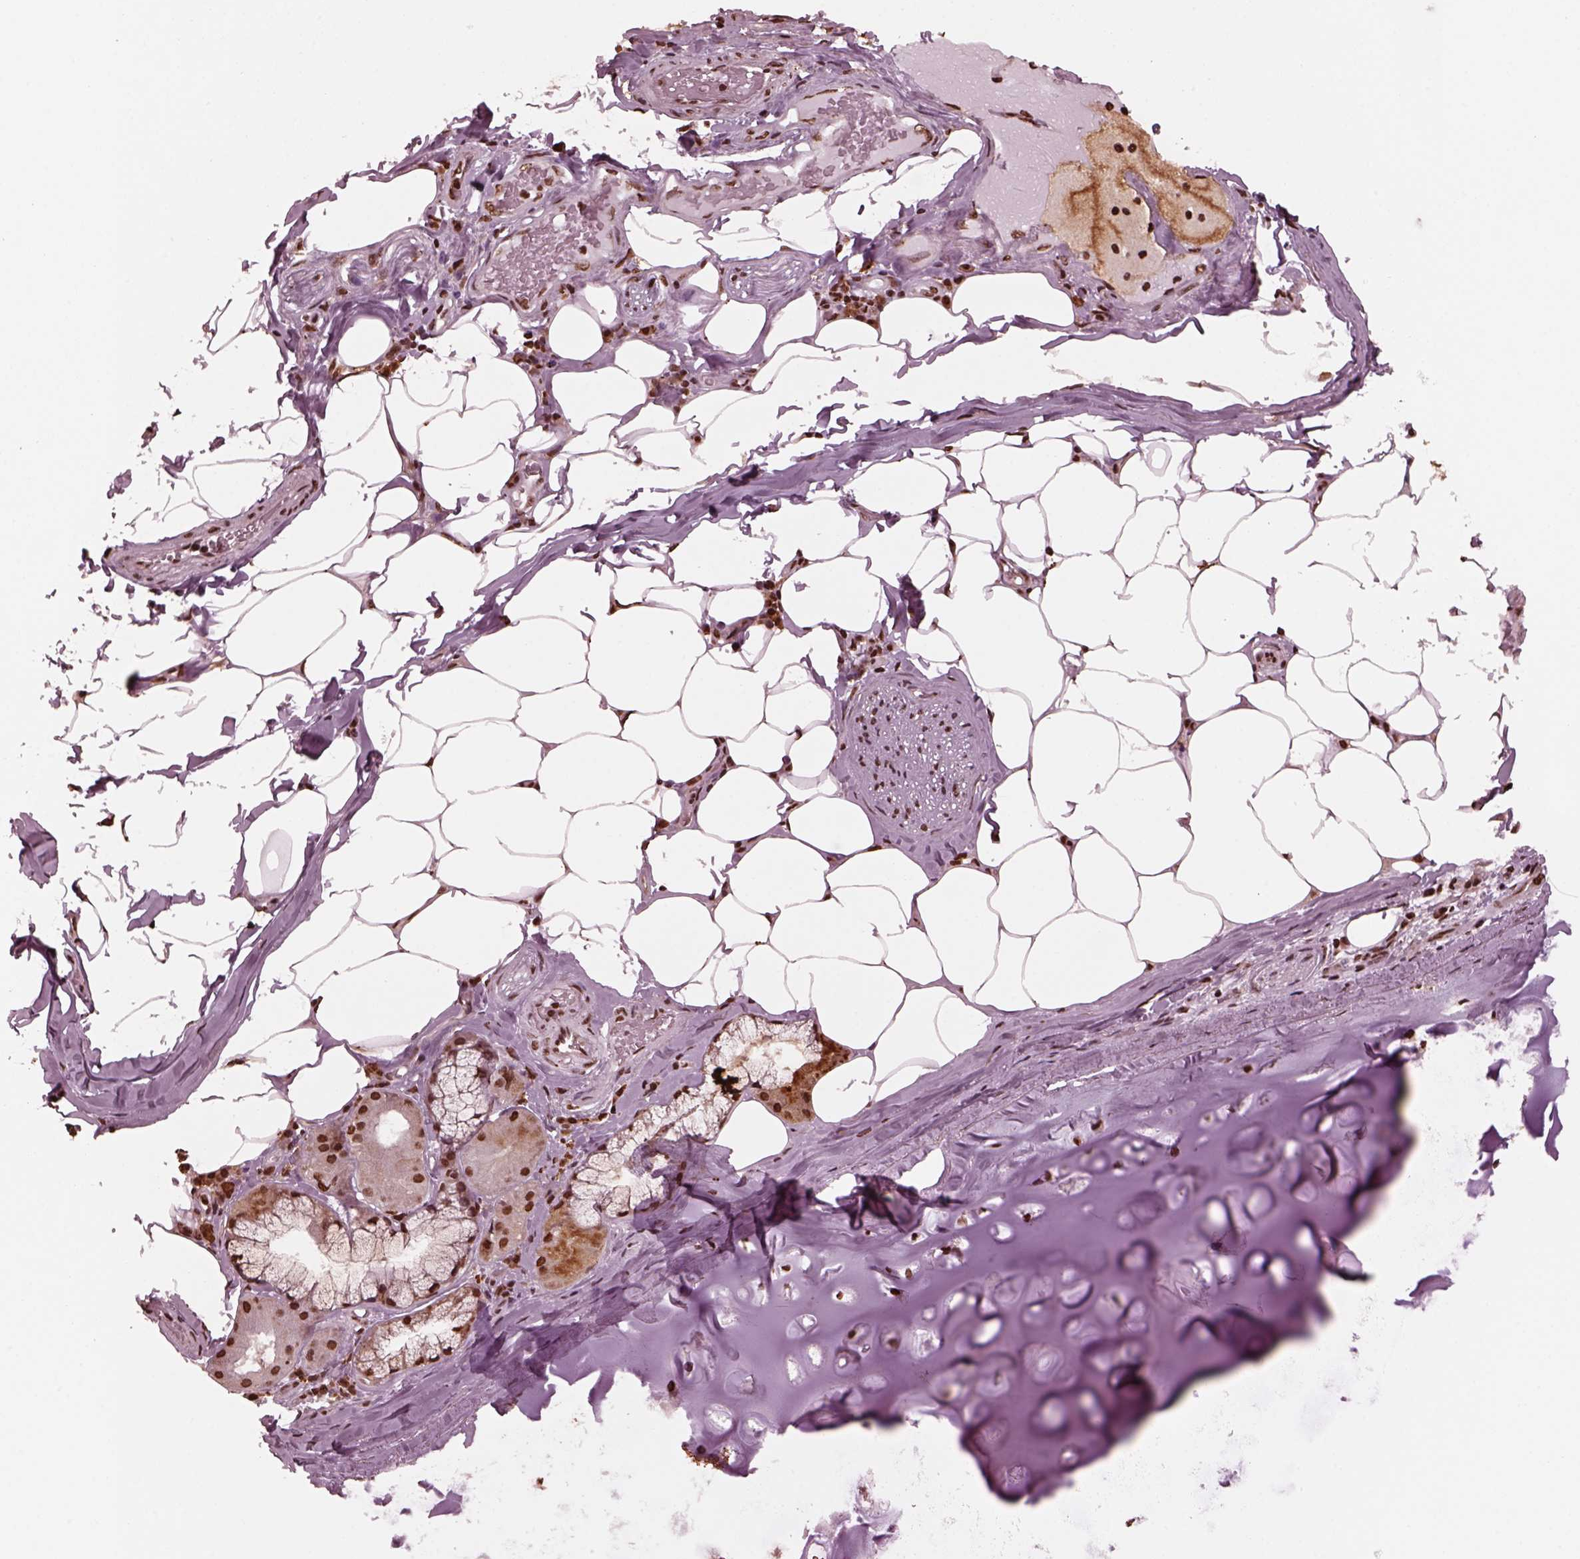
{"staining": {"intensity": "strong", "quantity": "25%-75%", "location": "nuclear"}, "tissue": "adipose tissue", "cell_type": "Adipocytes", "image_type": "normal", "snomed": [{"axis": "morphology", "description": "Normal tissue, NOS"}, {"axis": "topography", "description": "Bronchus"}, {"axis": "topography", "description": "Lung"}], "caption": "The histopathology image exhibits immunohistochemical staining of normal adipose tissue. There is strong nuclear positivity is seen in about 25%-75% of adipocytes. (DAB (3,3'-diaminobenzidine) IHC, brown staining for protein, blue staining for nuclei).", "gene": "NSD1", "patient": {"sex": "female", "age": 57}}